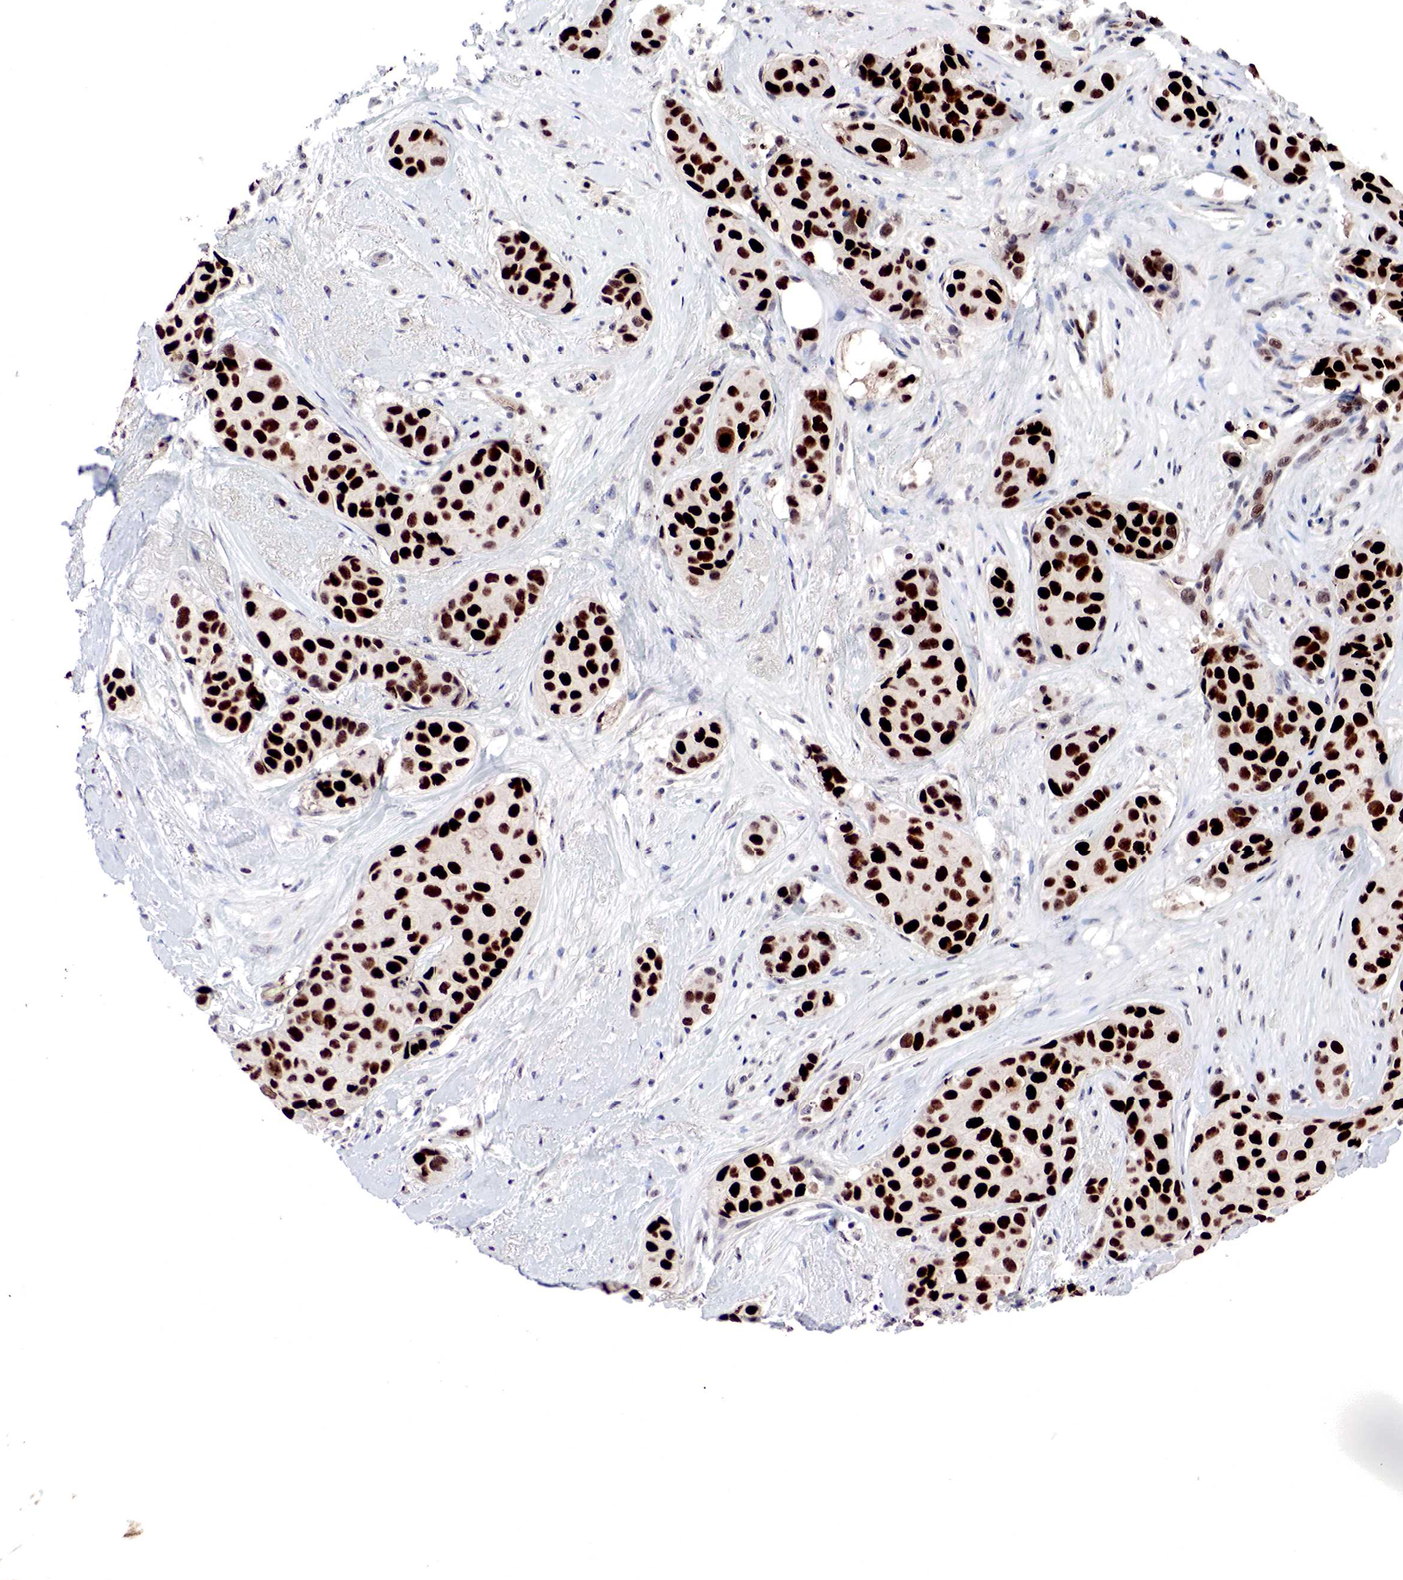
{"staining": {"intensity": "strong", "quantity": ">75%", "location": "nuclear"}, "tissue": "breast cancer", "cell_type": "Tumor cells", "image_type": "cancer", "snomed": [{"axis": "morphology", "description": "Duct carcinoma"}, {"axis": "topography", "description": "Breast"}], "caption": "DAB (3,3'-diaminobenzidine) immunohistochemical staining of human breast invasive ductal carcinoma shows strong nuclear protein positivity in approximately >75% of tumor cells.", "gene": "DACH2", "patient": {"sex": "female", "age": 68}}